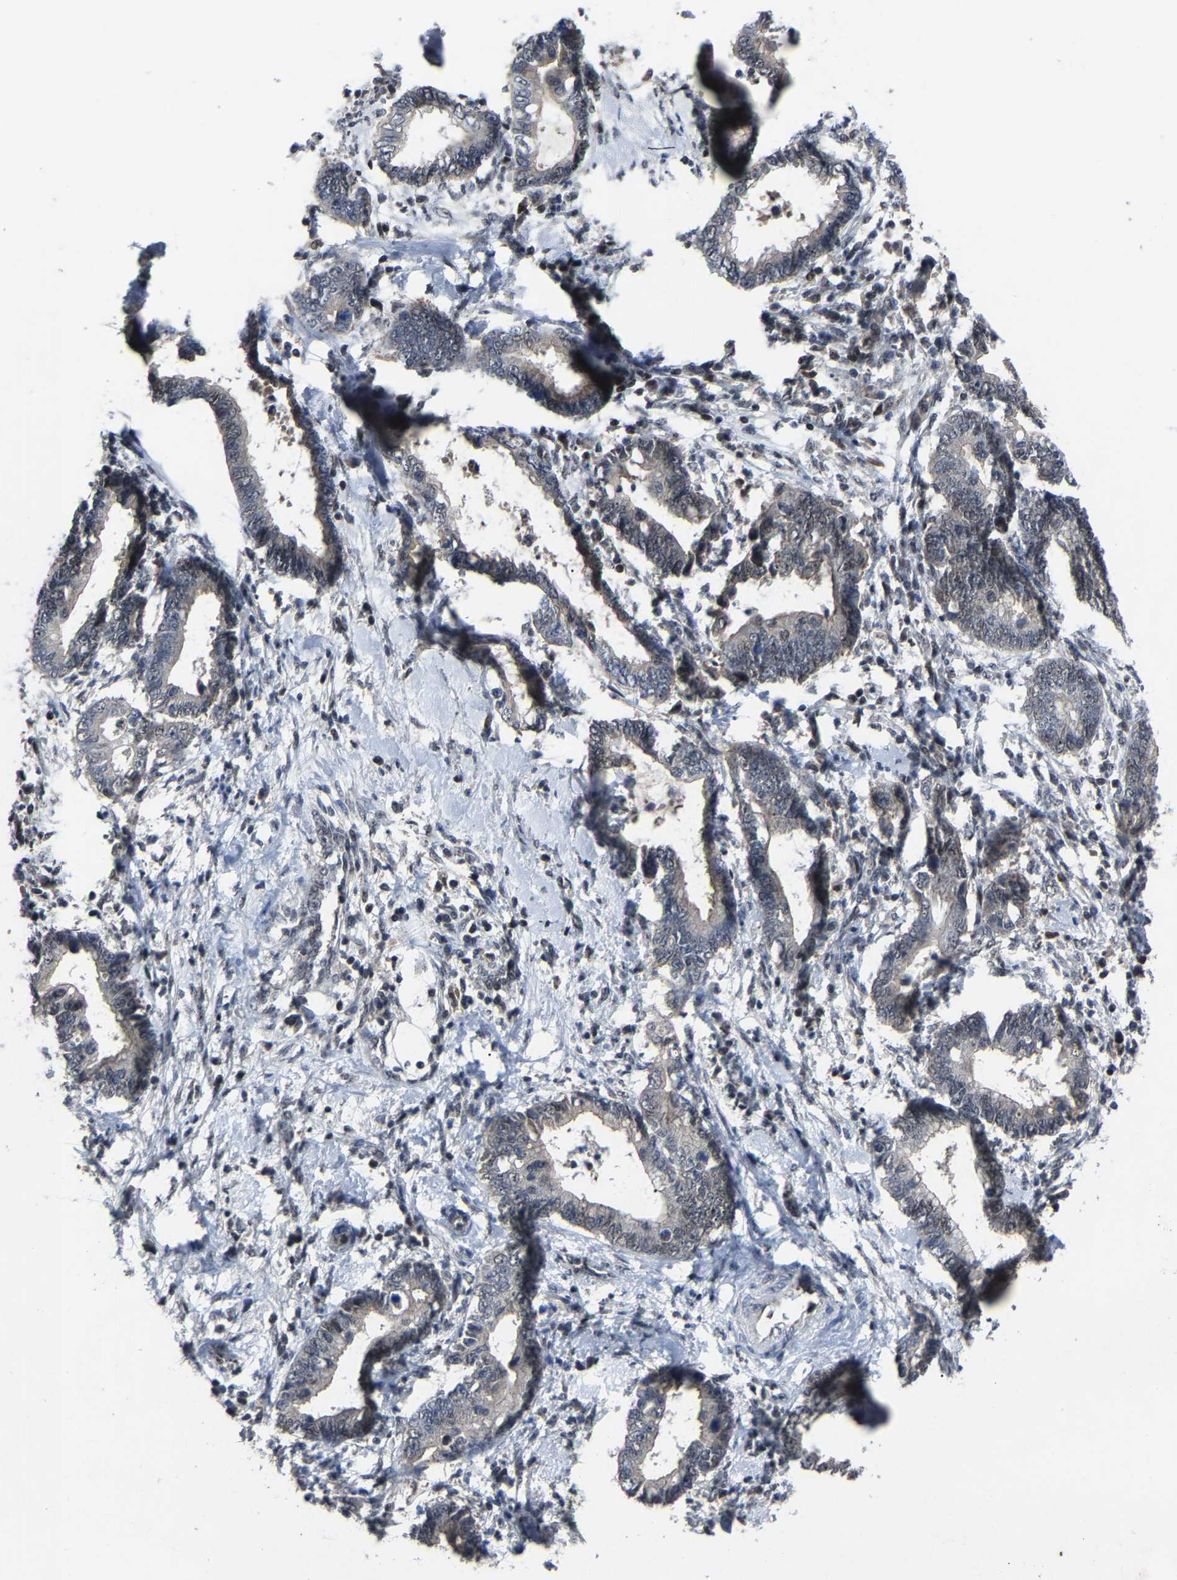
{"staining": {"intensity": "weak", "quantity": "25%-75%", "location": "nuclear"}, "tissue": "cervical cancer", "cell_type": "Tumor cells", "image_type": "cancer", "snomed": [{"axis": "morphology", "description": "Adenocarcinoma, NOS"}, {"axis": "topography", "description": "Cervix"}], "caption": "An immunohistochemistry (IHC) image of tumor tissue is shown. Protein staining in brown shows weak nuclear positivity in cervical cancer (adenocarcinoma) within tumor cells.", "gene": "LSM8", "patient": {"sex": "female", "age": 44}}